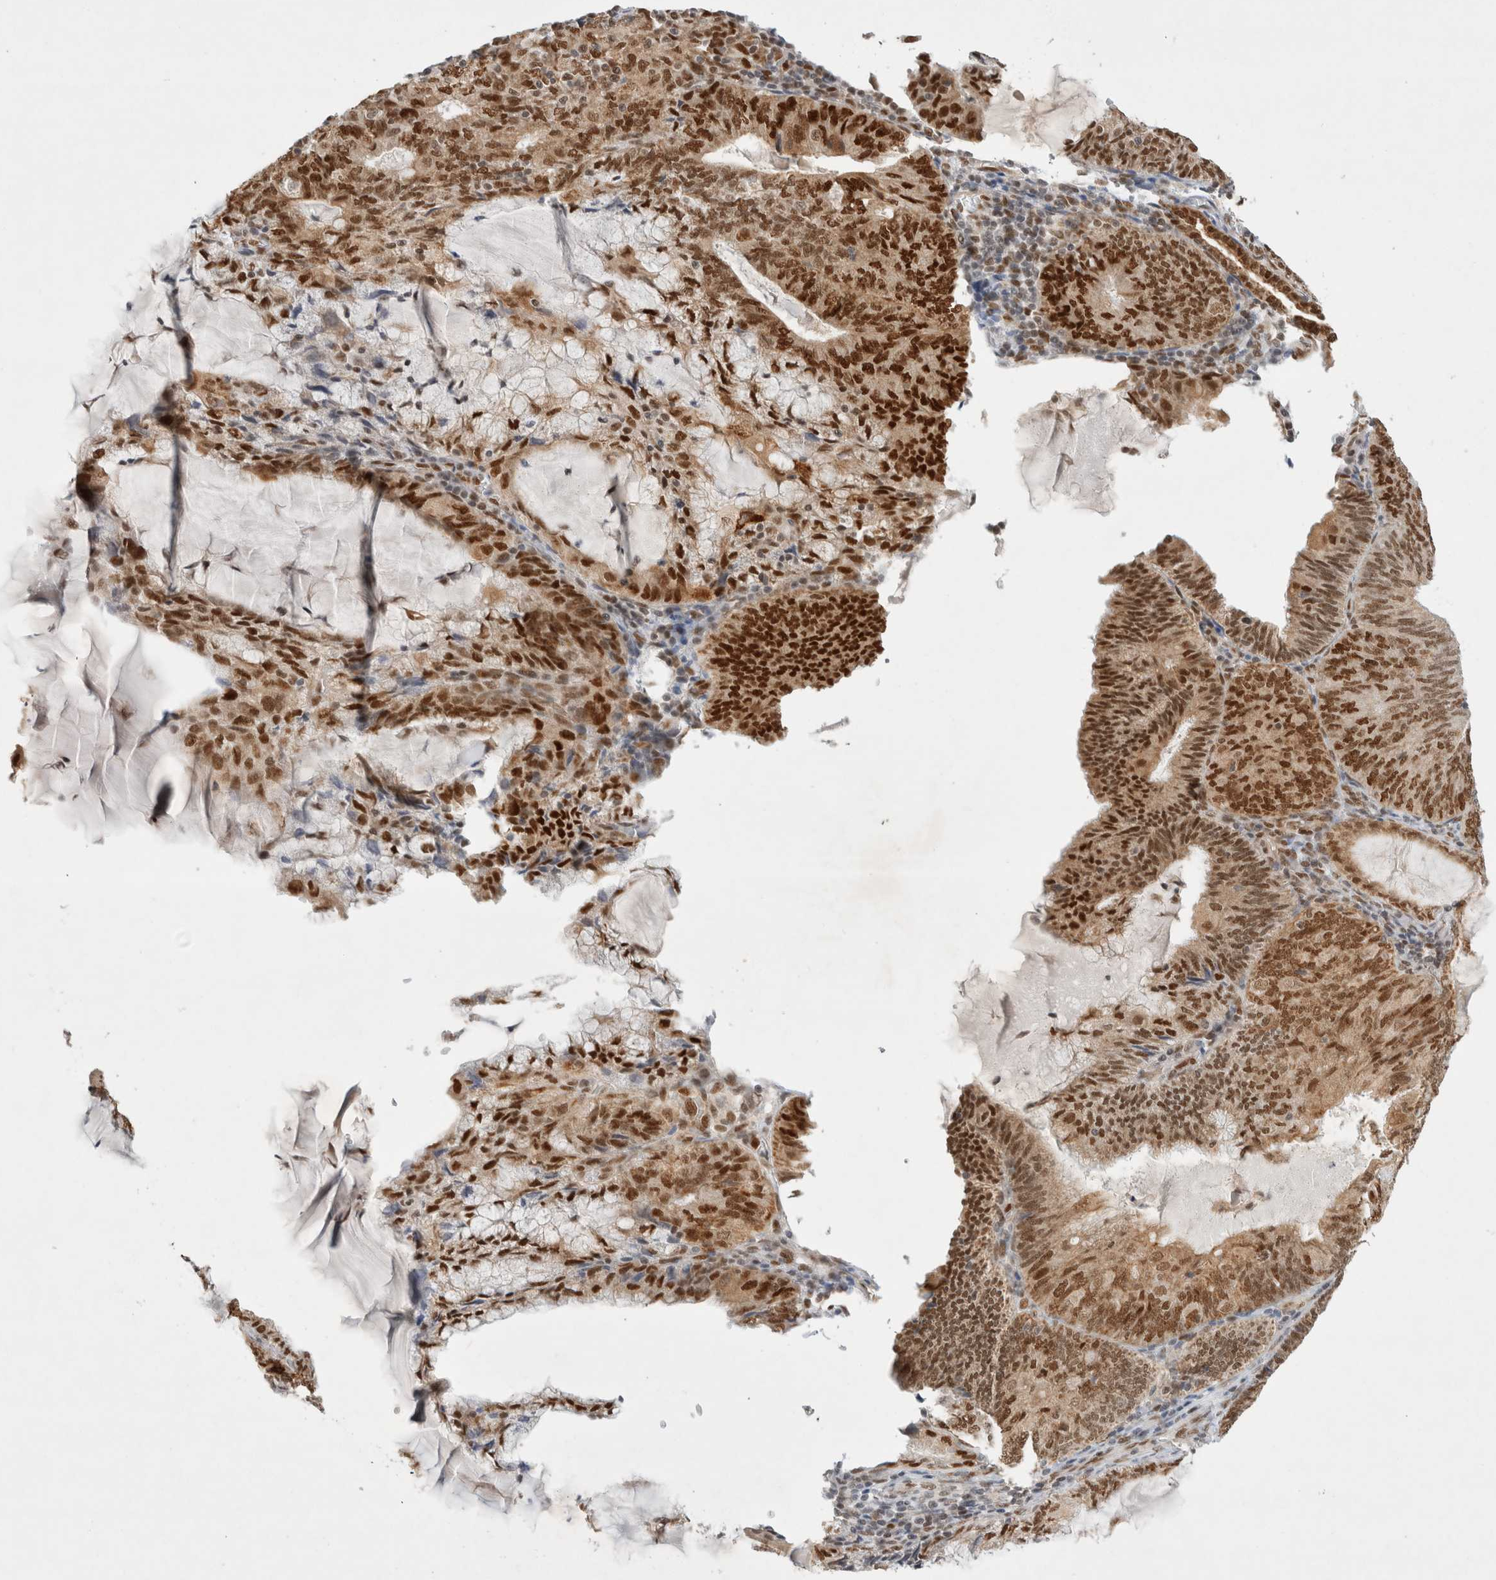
{"staining": {"intensity": "strong", "quantity": ">75%", "location": "nuclear"}, "tissue": "endometrial cancer", "cell_type": "Tumor cells", "image_type": "cancer", "snomed": [{"axis": "morphology", "description": "Adenocarcinoma, NOS"}, {"axis": "topography", "description": "Endometrium"}], "caption": "This is an image of immunohistochemistry staining of endometrial cancer (adenocarcinoma), which shows strong positivity in the nuclear of tumor cells.", "gene": "GTF2I", "patient": {"sex": "female", "age": 81}}